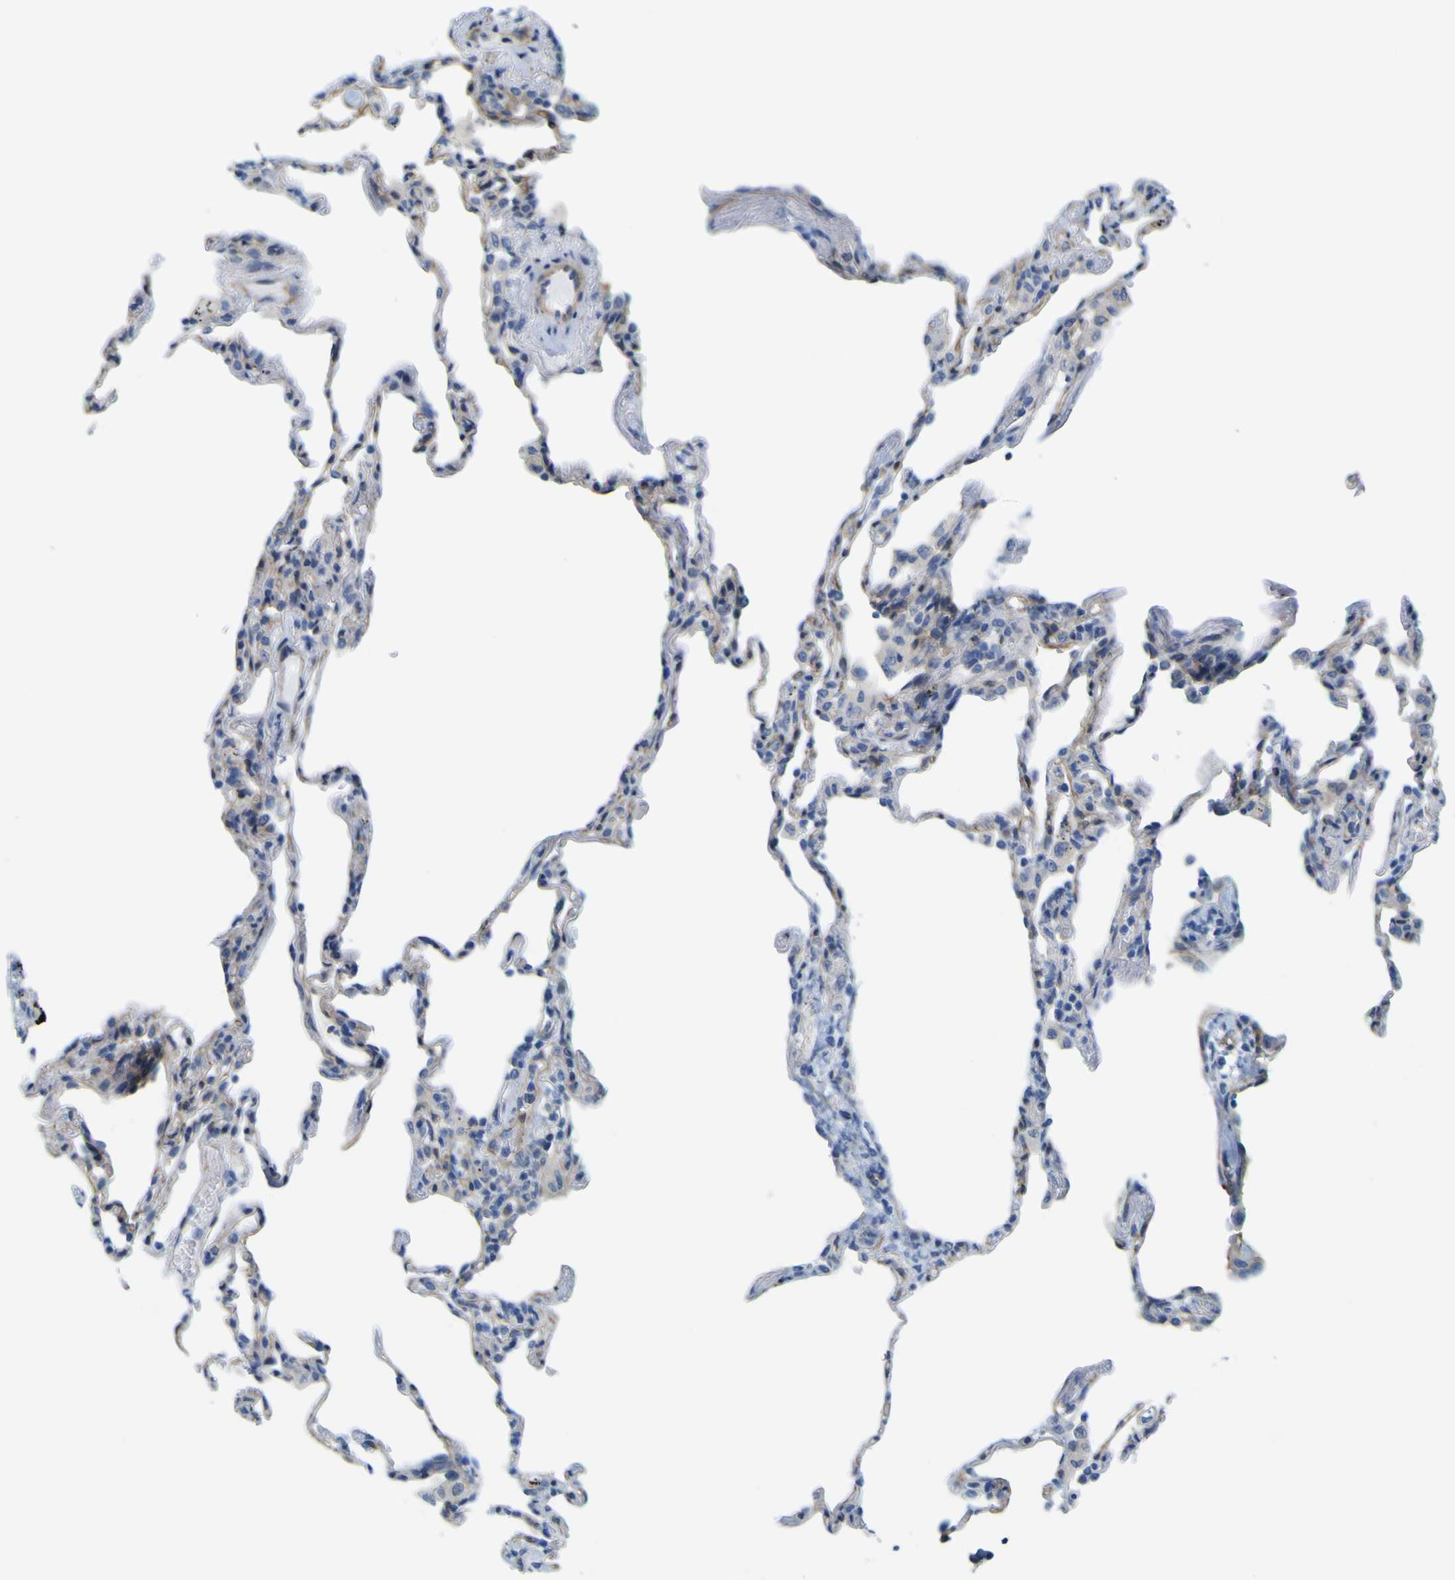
{"staining": {"intensity": "weak", "quantity": "<25%", "location": "cytoplasmic/membranous"}, "tissue": "lung", "cell_type": "Alveolar cells", "image_type": "normal", "snomed": [{"axis": "morphology", "description": "Normal tissue, NOS"}, {"axis": "topography", "description": "Lung"}], "caption": "This is an immunohistochemistry (IHC) photomicrograph of benign human lung. There is no staining in alveolar cells.", "gene": "JPH1", "patient": {"sex": "male", "age": 59}}